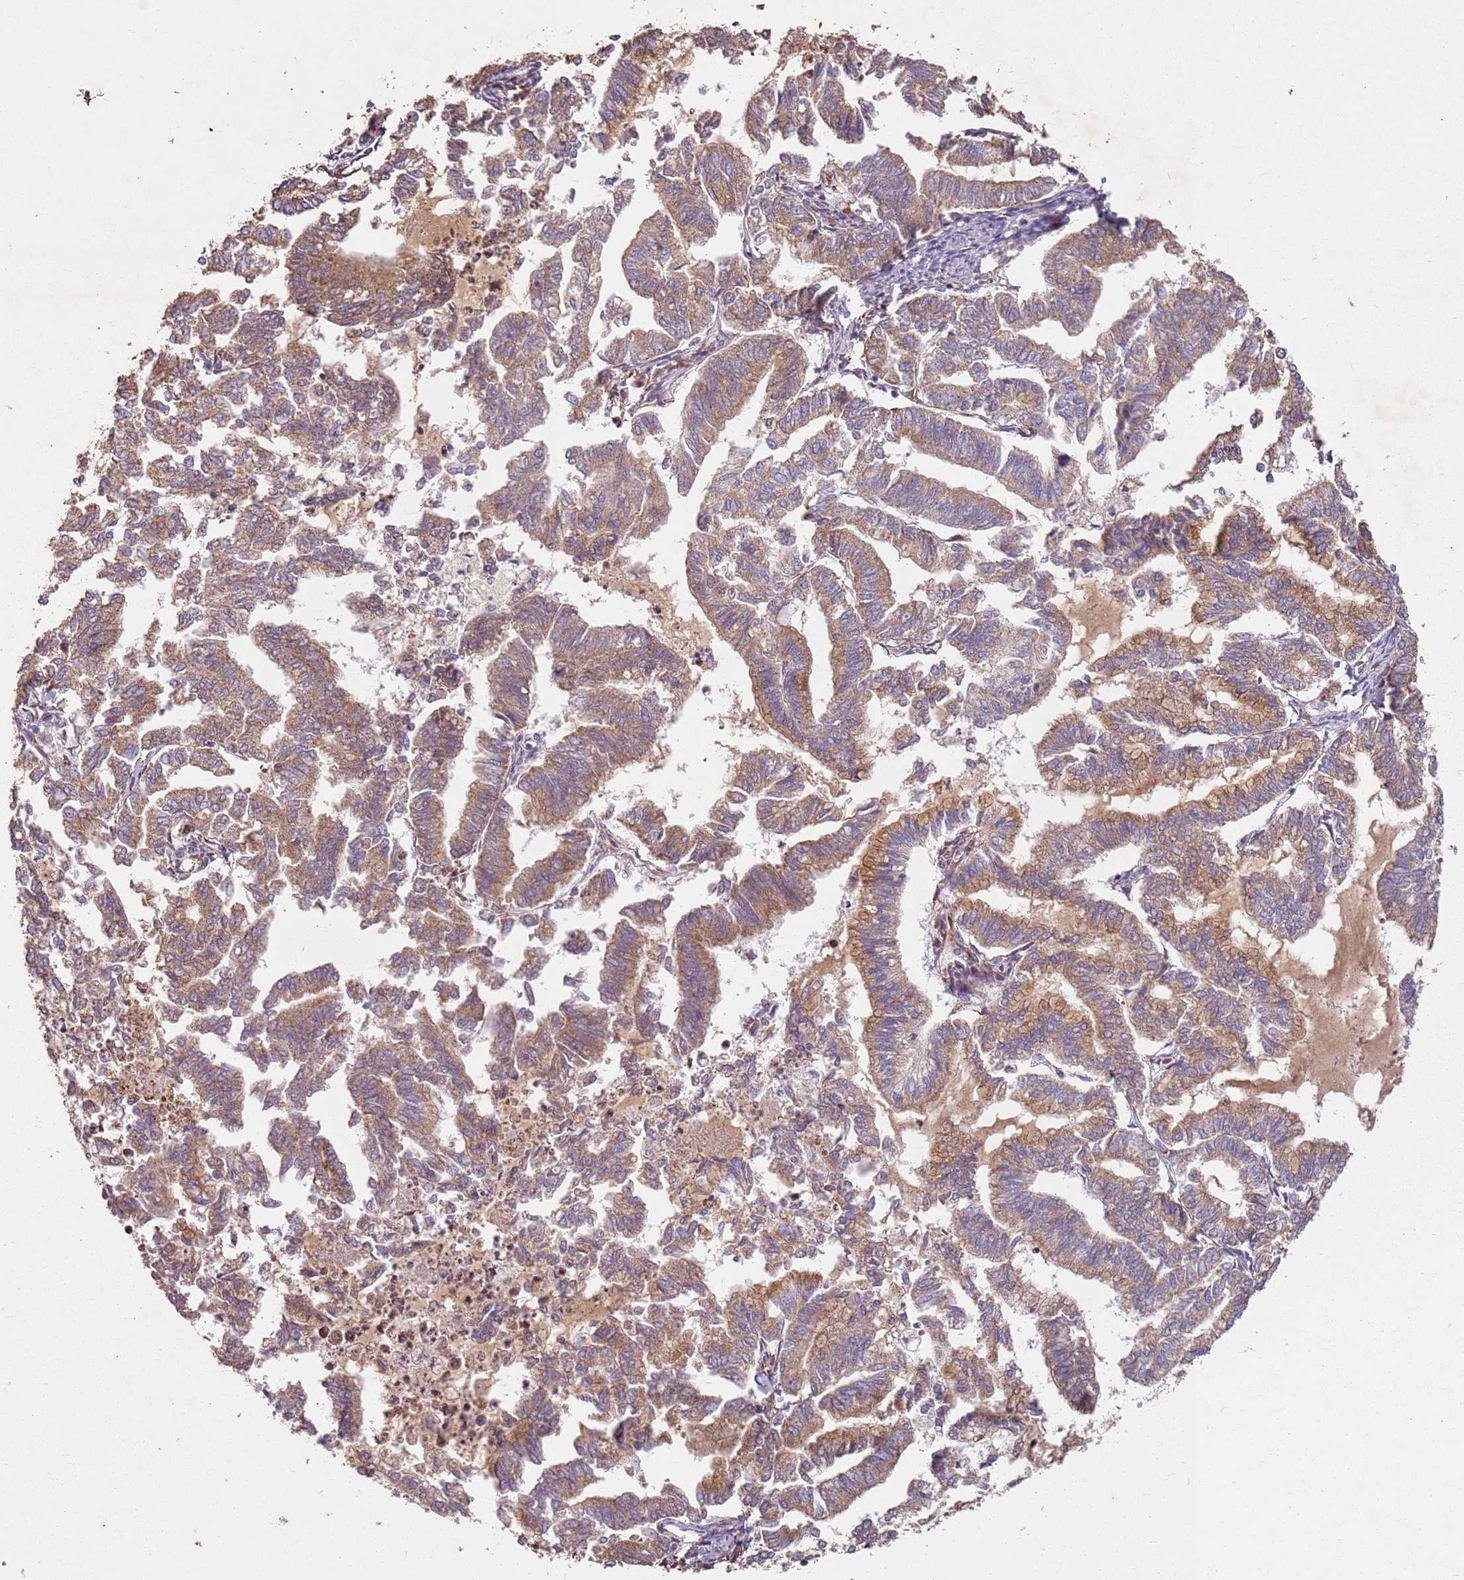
{"staining": {"intensity": "moderate", "quantity": ">75%", "location": "cytoplasmic/membranous"}, "tissue": "endometrial cancer", "cell_type": "Tumor cells", "image_type": "cancer", "snomed": [{"axis": "morphology", "description": "Adenocarcinoma, NOS"}, {"axis": "topography", "description": "Endometrium"}], "caption": "Endometrial adenocarcinoma was stained to show a protein in brown. There is medium levels of moderate cytoplasmic/membranous positivity in about >75% of tumor cells.", "gene": "ARFRP1", "patient": {"sex": "female", "age": 79}}